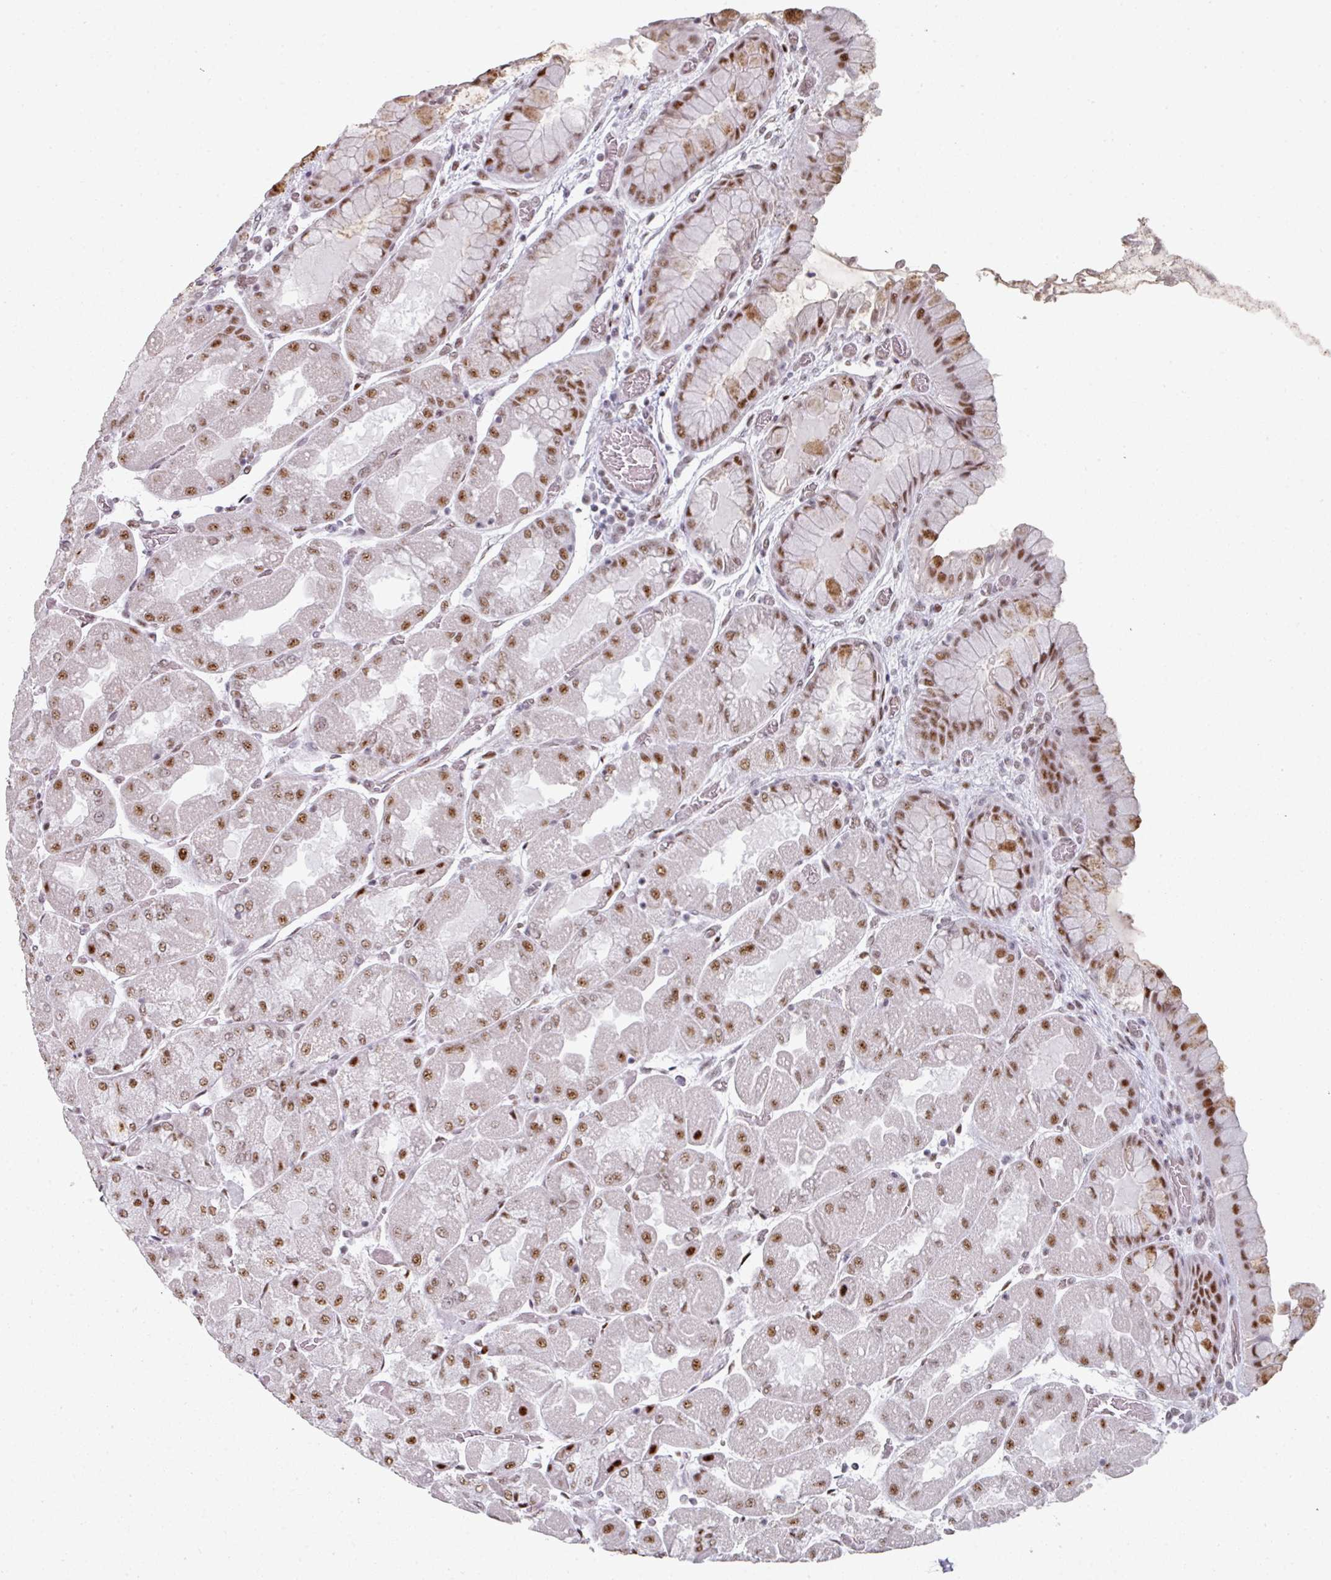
{"staining": {"intensity": "moderate", "quantity": ">75%", "location": "nuclear"}, "tissue": "stomach", "cell_type": "Glandular cells", "image_type": "normal", "snomed": [{"axis": "morphology", "description": "Normal tissue, NOS"}, {"axis": "topography", "description": "Stomach"}], "caption": "Immunohistochemical staining of unremarkable stomach shows >75% levels of moderate nuclear protein staining in about >75% of glandular cells.", "gene": "SF3B5", "patient": {"sex": "female", "age": 61}}